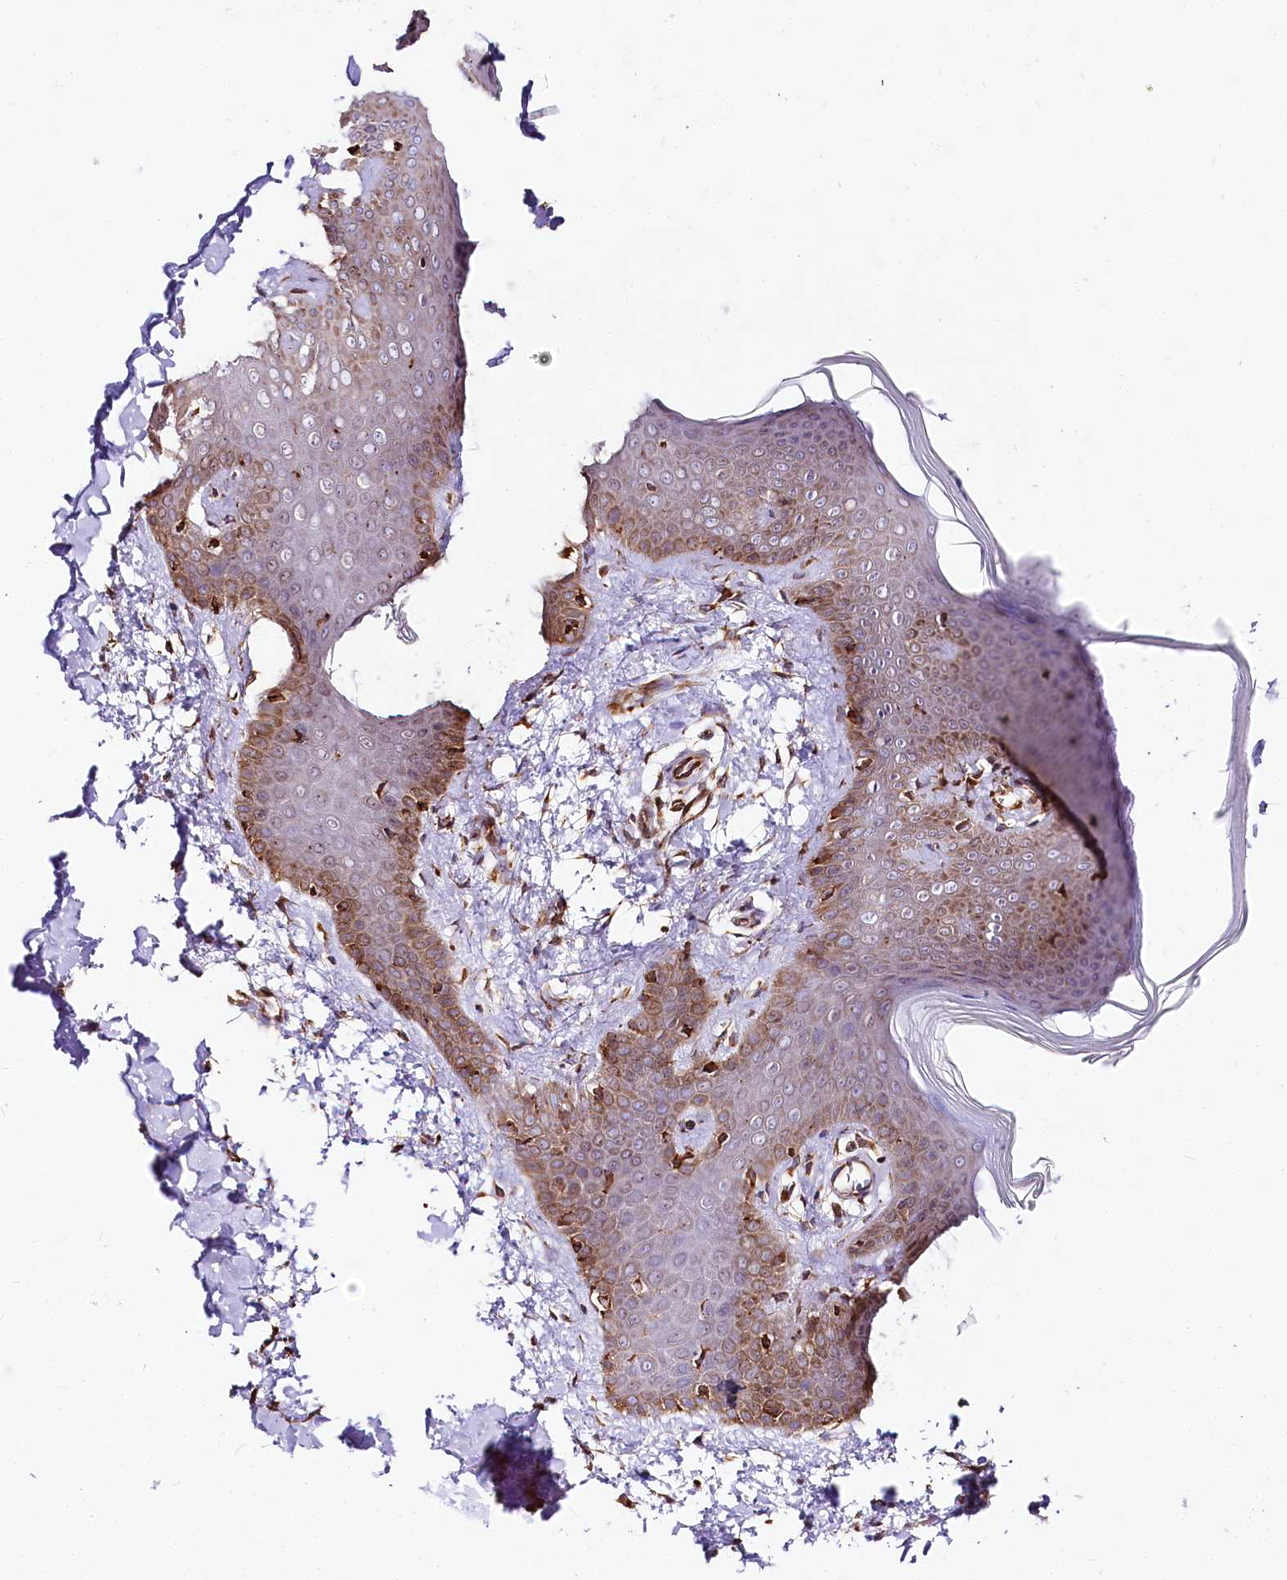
{"staining": {"intensity": "moderate", "quantity": ">75%", "location": "cytoplasmic/membranous"}, "tissue": "skin", "cell_type": "Fibroblasts", "image_type": "normal", "snomed": [{"axis": "morphology", "description": "Normal tissue, NOS"}, {"axis": "topography", "description": "Skin"}], "caption": "Brown immunohistochemical staining in benign skin shows moderate cytoplasmic/membranous staining in about >75% of fibroblasts. (IHC, brightfield microscopy, high magnification).", "gene": "CNPY2", "patient": {"sex": "male", "age": 36}}